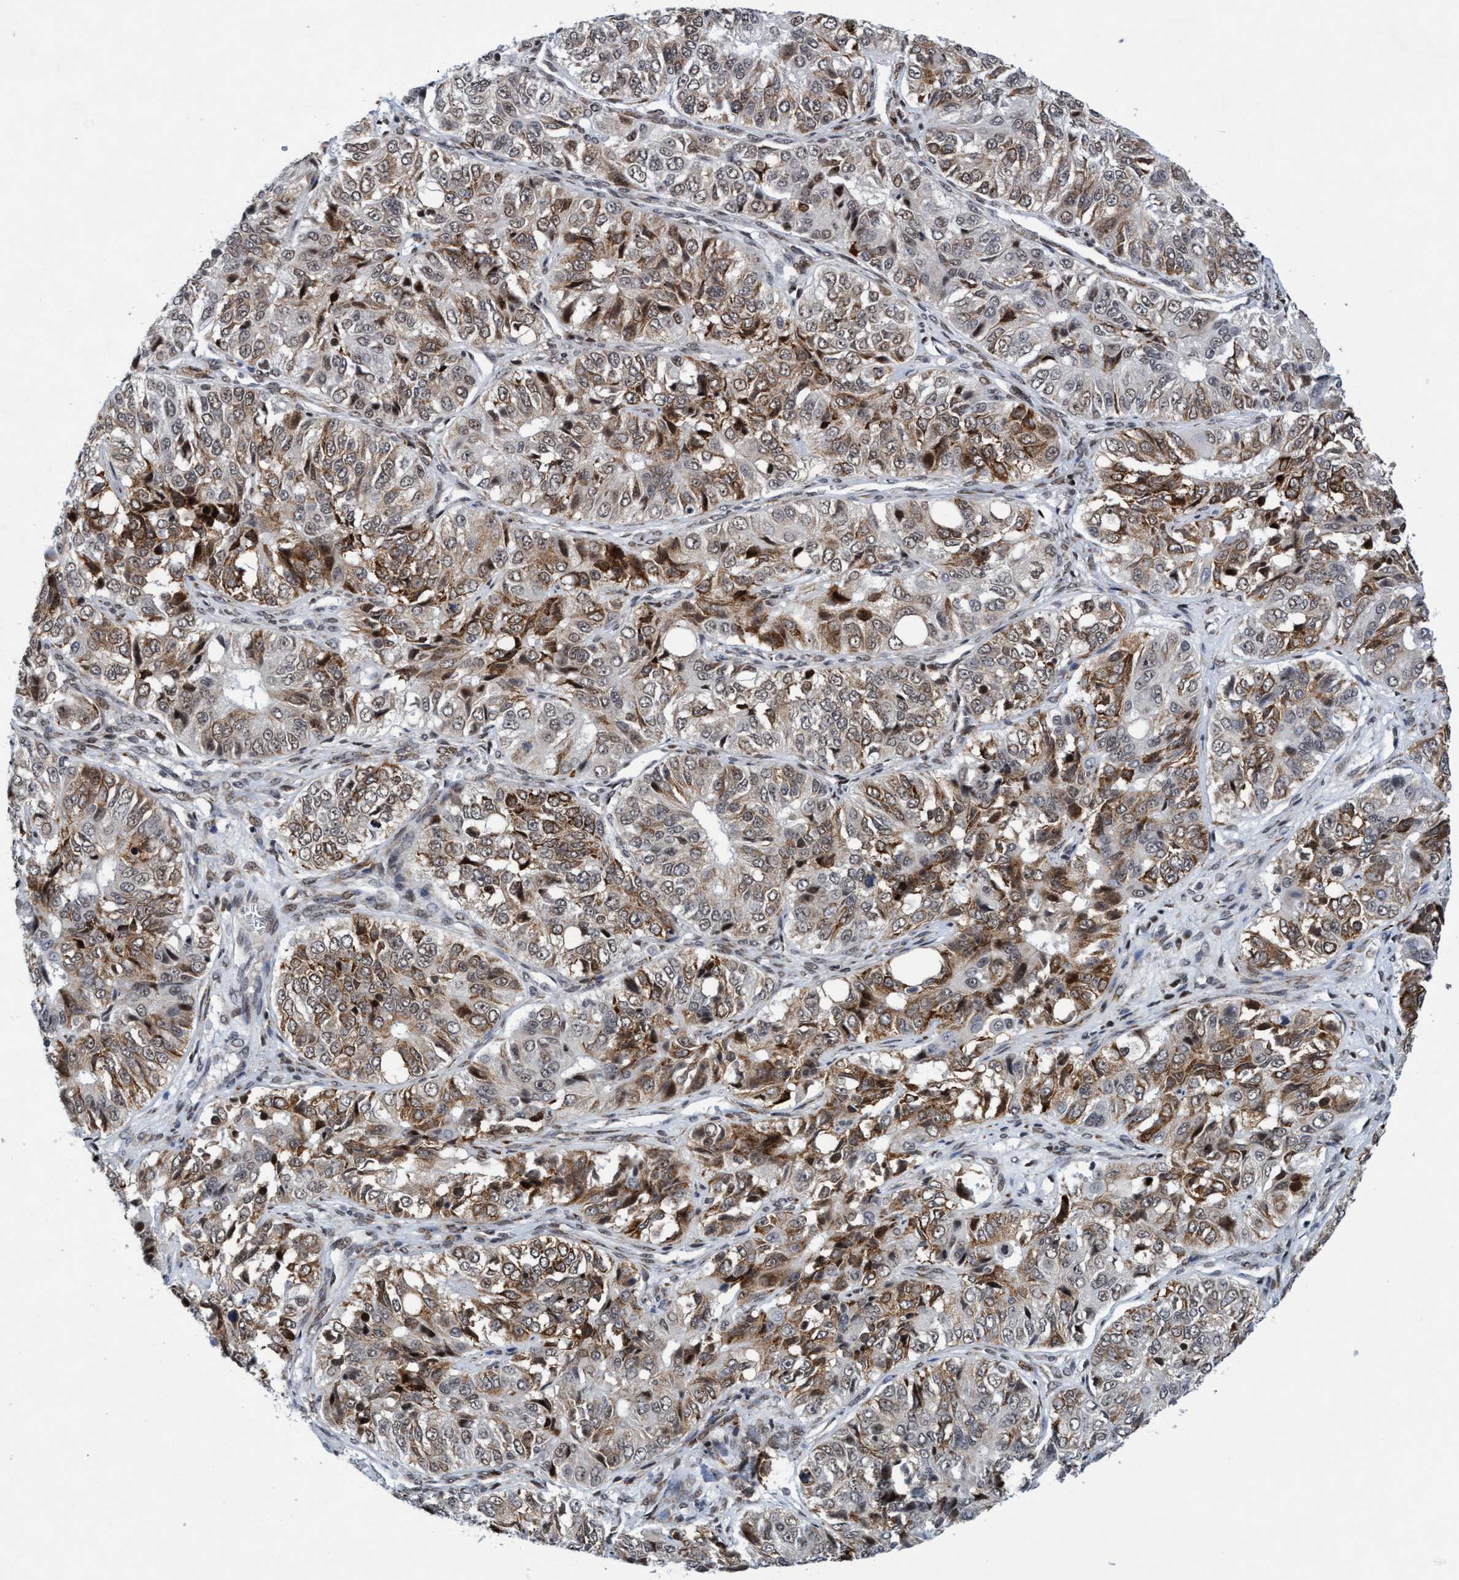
{"staining": {"intensity": "moderate", "quantity": ">75%", "location": "cytoplasmic/membranous"}, "tissue": "ovarian cancer", "cell_type": "Tumor cells", "image_type": "cancer", "snomed": [{"axis": "morphology", "description": "Carcinoma, endometroid"}, {"axis": "topography", "description": "Ovary"}], "caption": "The image reveals a brown stain indicating the presence of a protein in the cytoplasmic/membranous of tumor cells in ovarian cancer.", "gene": "GLT6D1", "patient": {"sex": "female", "age": 51}}